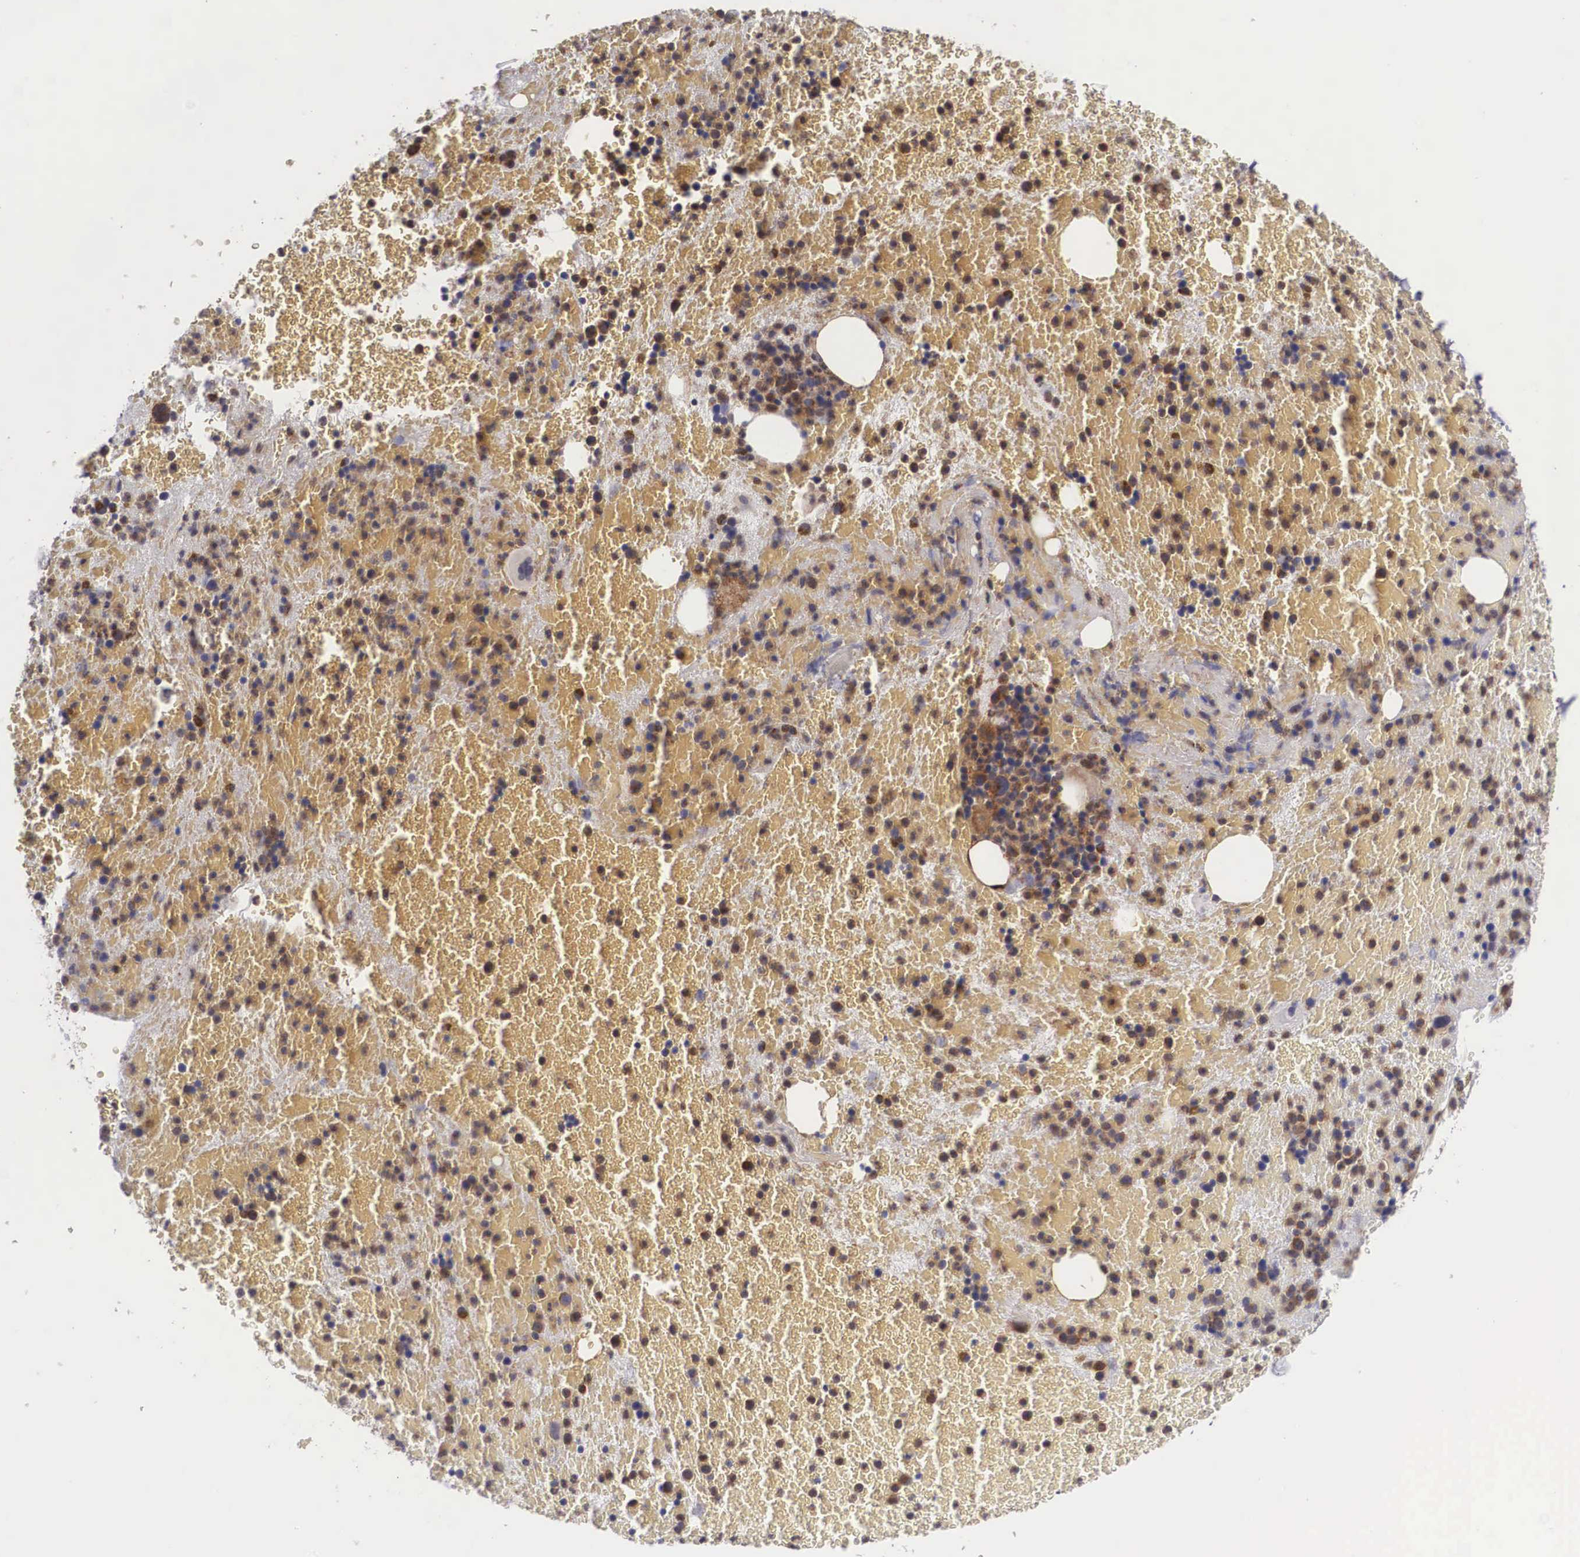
{"staining": {"intensity": "moderate", "quantity": ">75%", "location": "cytoplasmic/membranous"}, "tissue": "bone marrow", "cell_type": "Hematopoietic cells", "image_type": "normal", "snomed": [{"axis": "morphology", "description": "Normal tissue, NOS"}, {"axis": "topography", "description": "Bone marrow"}], "caption": "A histopathology image of human bone marrow stained for a protein demonstrates moderate cytoplasmic/membranous brown staining in hematopoietic cells.", "gene": "GRIPAP1", "patient": {"sex": "female", "age": 53}}